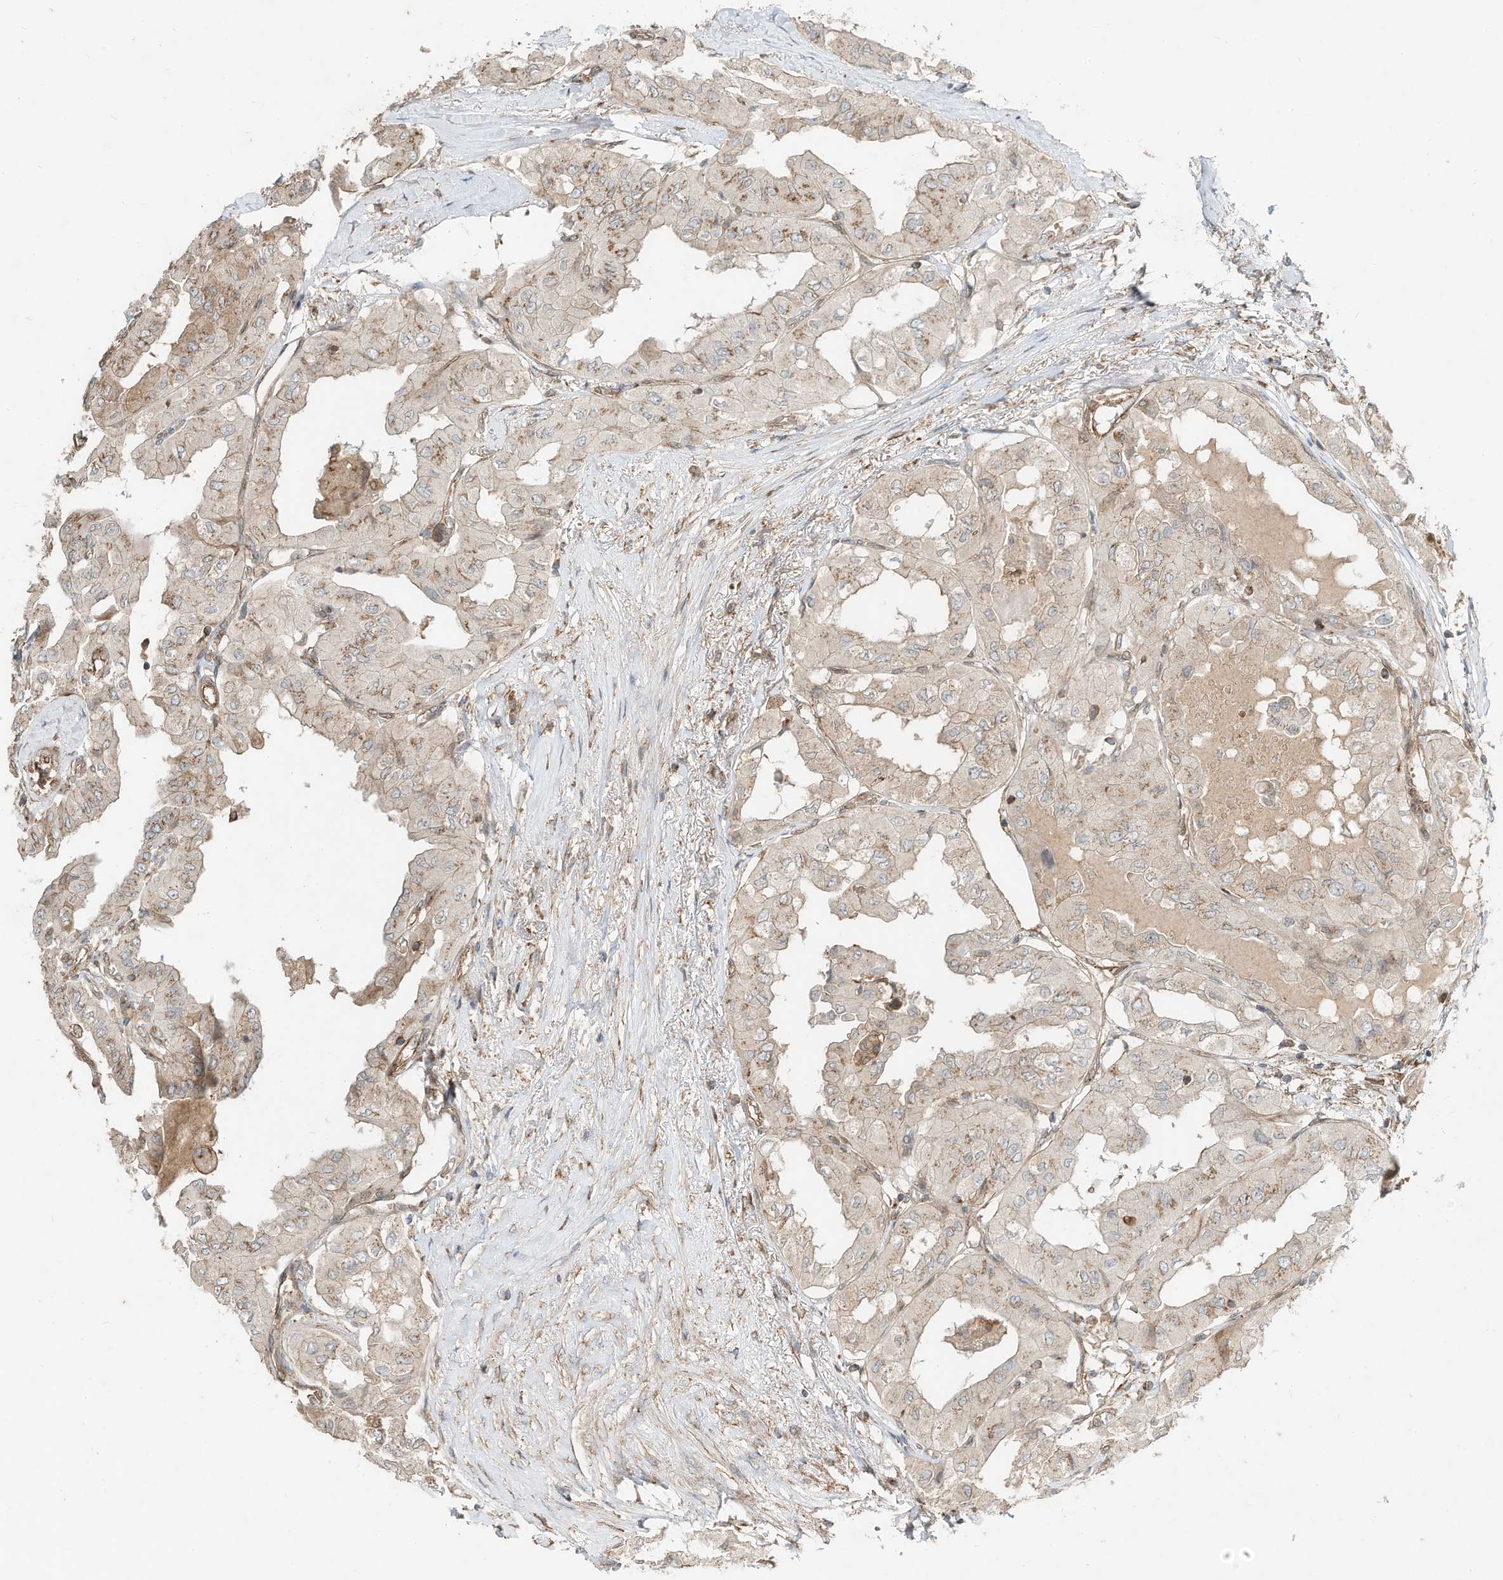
{"staining": {"intensity": "weak", "quantity": ">75%", "location": "cytoplasmic/membranous"}, "tissue": "thyroid cancer", "cell_type": "Tumor cells", "image_type": "cancer", "snomed": [{"axis": "morphology", "description": "Papillary adenocarcinoma, NOS"}, {"axis": "topography", "description": "Thyroid gland"}], "caption": "Immunohistochemical staining of human thyroid cancer (papillary adenocarcinoma) demonstrates low levels of weak cytoplasmic/membranous protein positivity in approximately >75% of tumor cells.", "gene": "CUX1", "patient": {"sex": "female", "age": 59}}